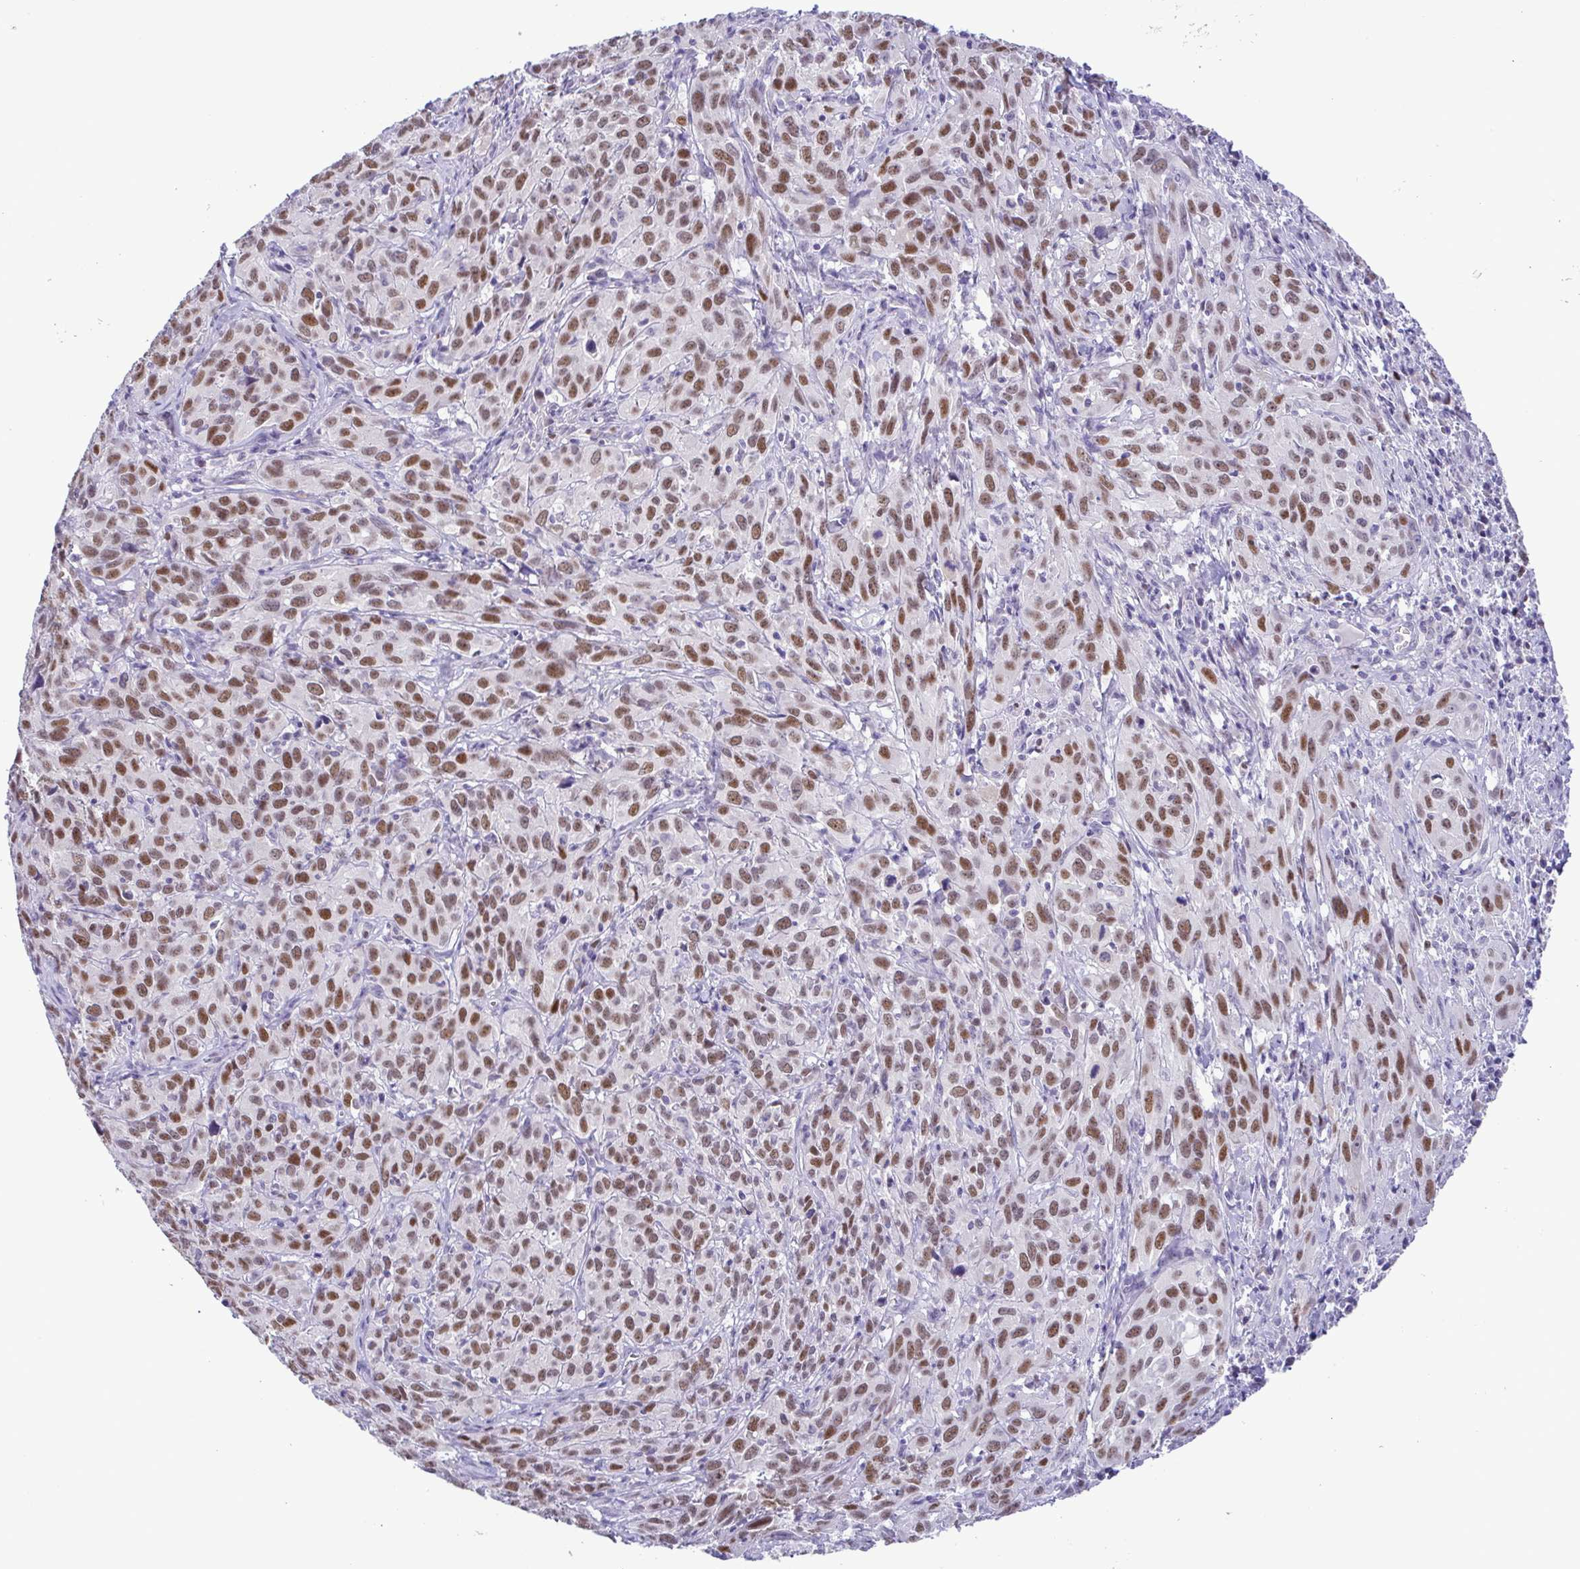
{"staining": {"intensity": "moderate", "quantity": ">75%", "location": "nuclear"}, "tissue": "cervical cancer", "cell_type": "Tumor cells", "image_type": "cancer", "snomed": [{"axis": "morphology", "description": "Squamous cell carcinoma, NOS"}, {"axis": "topography", "description": "Cervix"}], "caption": "IHC (DAB) staining of cervical squamous cell carcinoma shows moderate nuclear protein staining in approximately >75% of tumor cells. (Stains: DAB in brown, nuclei in blue, Microscopy: brightfield microscopy at high magnification).", "gene": "TIPIN", "patient": {"sex": "female", "age": 51}}